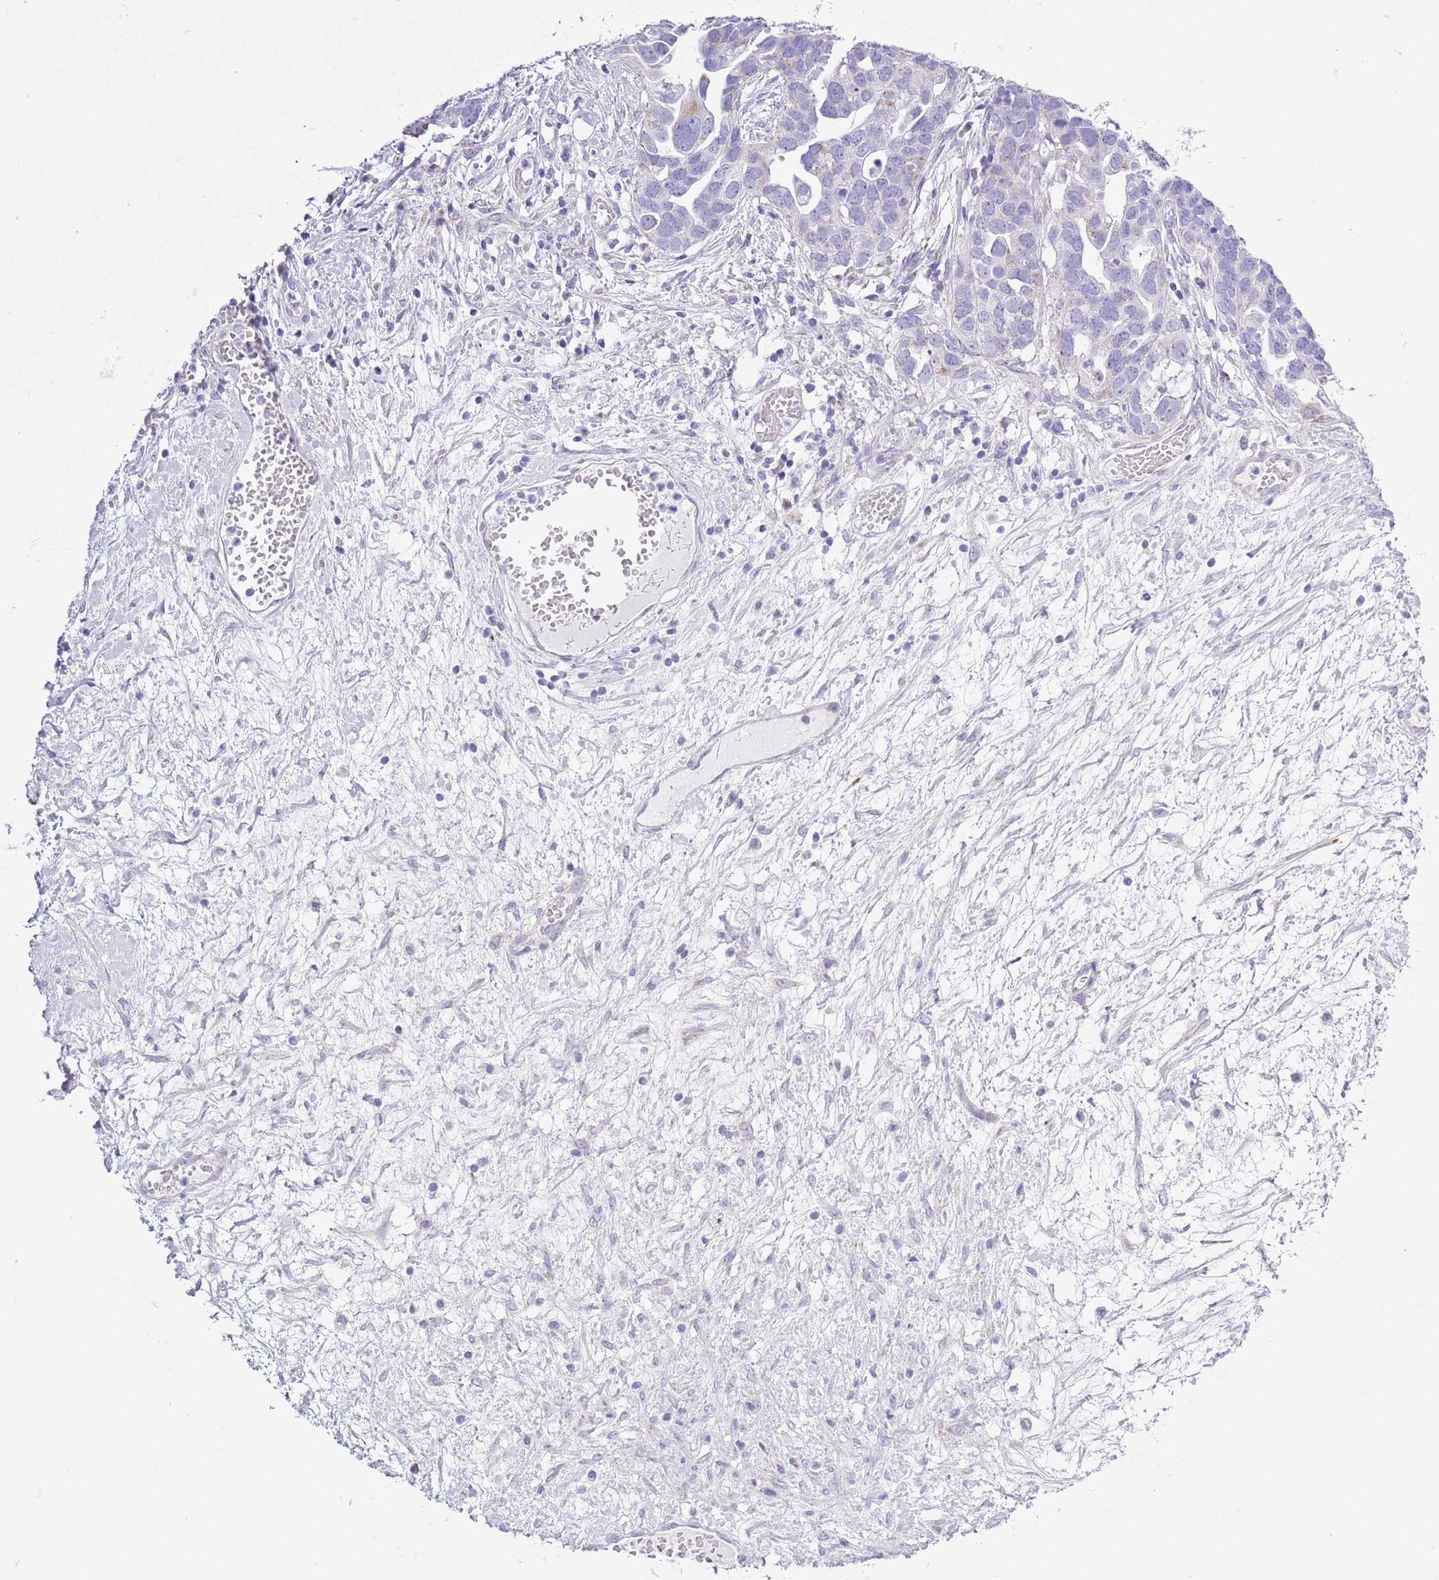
{"staining": {"intensity": "negative", "quantity": "none", "location": "none"}, "tissue": "ovarian cancer", "cell_type": "Tumor cells", "image_type": "cancer", "snomed": [{"axis": "morphology", "description": "Cystadenocarcinoma, serous, NOS"}, {"axis": "topography", "description": "Ovary"}], "caption": "The immunohistochemistry micrograph has no significant staining in tumor cells of ovarian serous cystadenocarcinoma tissue. The staining was performed using DAB to visualize the protein expression in brown, while the nuclei were stained in blue with hematoxylin (Magnification: 20x).", "gene": "MOCOS", "patient": {"sex": "female", "age": 54}}